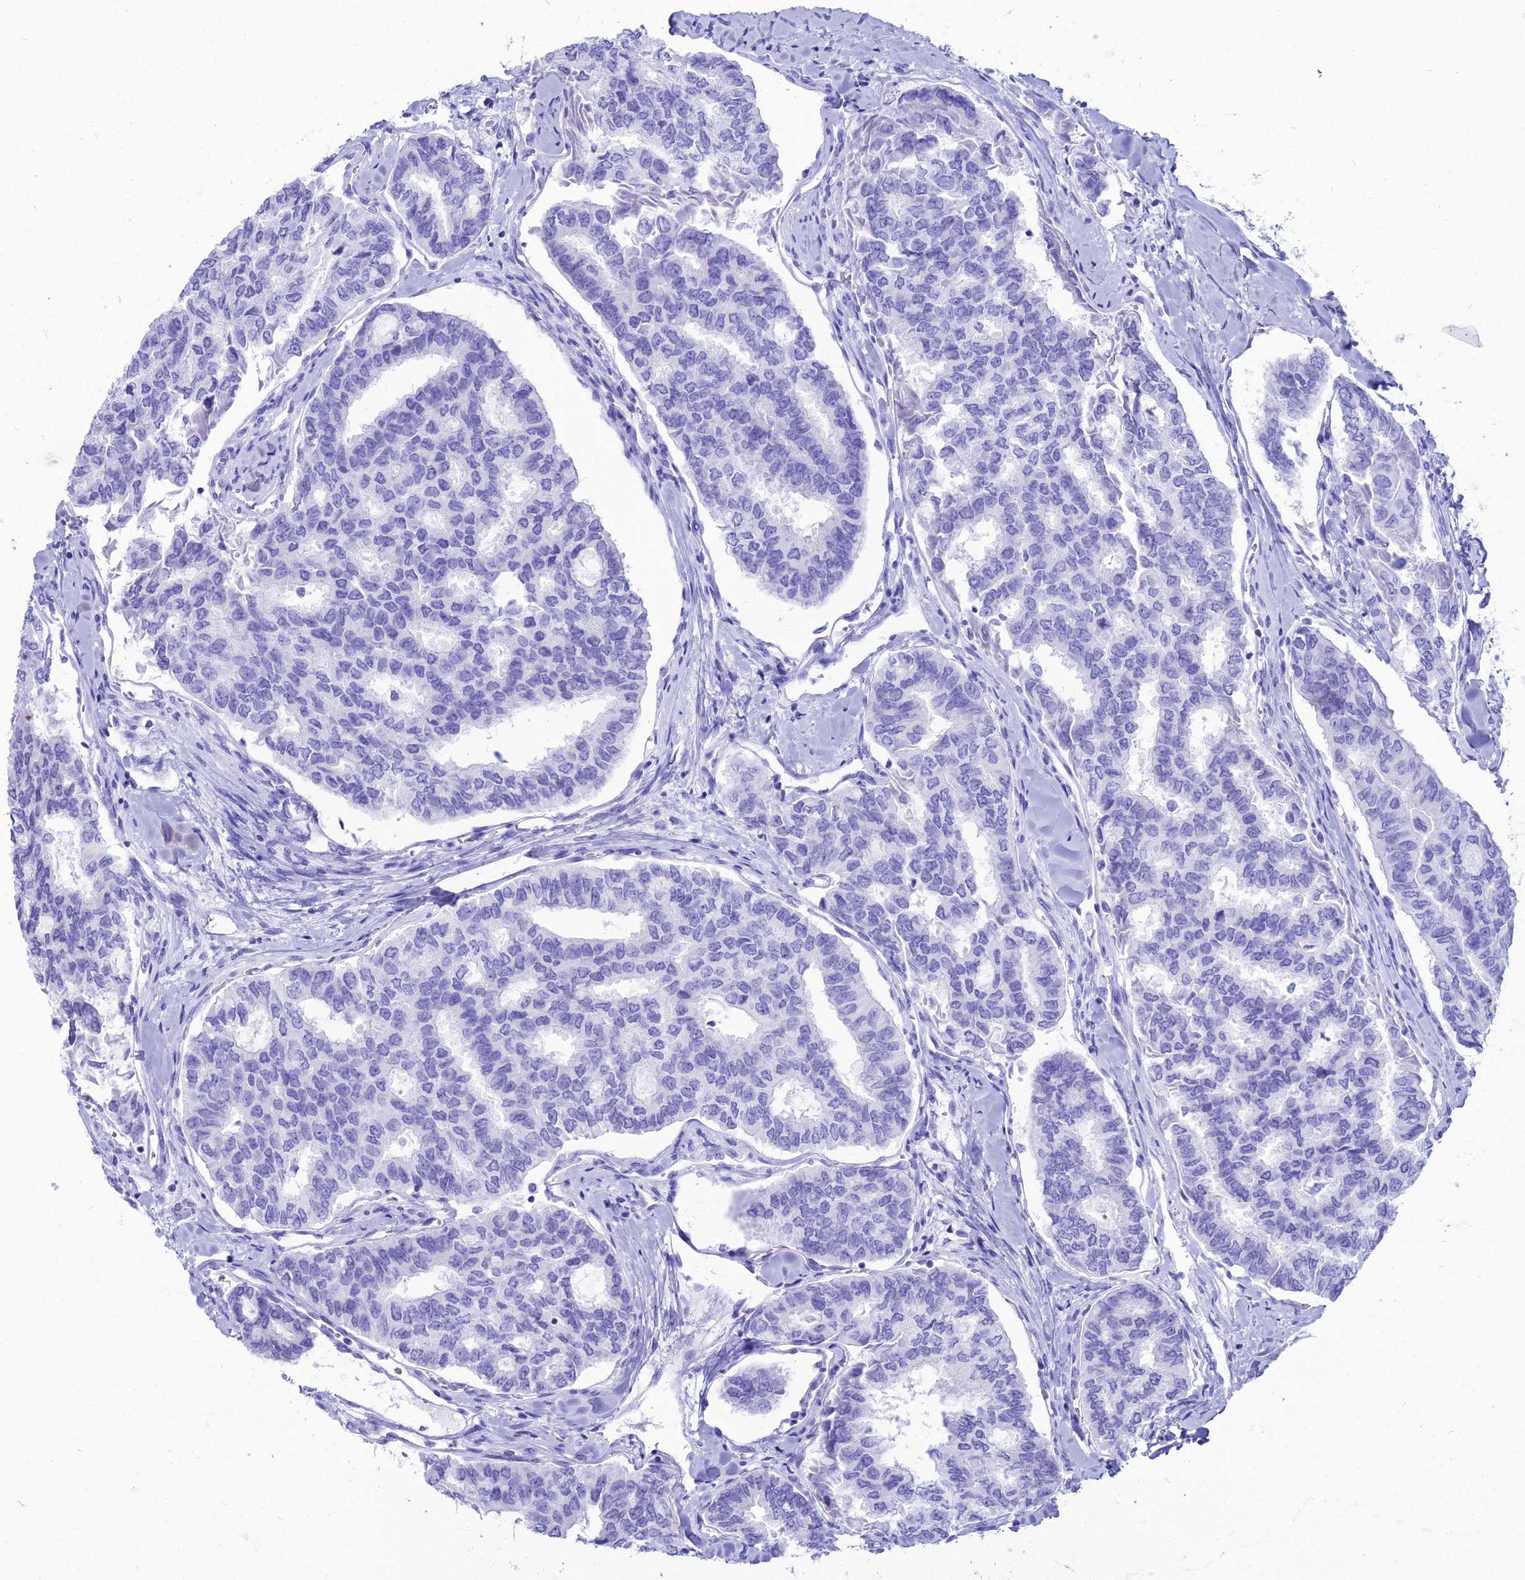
{"staining": {"intensity": "negative", "quantity": "none", "location": "none"}, "tissue": "thyroid cancer", "cell_type": "Tumor cells", "image_type": "cancer", "snomed": [{"axis": "morphology", "description": "Papillary adenocarcinoma, NOS"}, {"axis": "topography", "description": "Thyroid gland"}], "caption": "A micrograph of thyroid cancer stained for a protein exhibits no brown staining in tumor cells.", "gene": "PNMA5", "patient": {"sex": "female", "age": 35}}